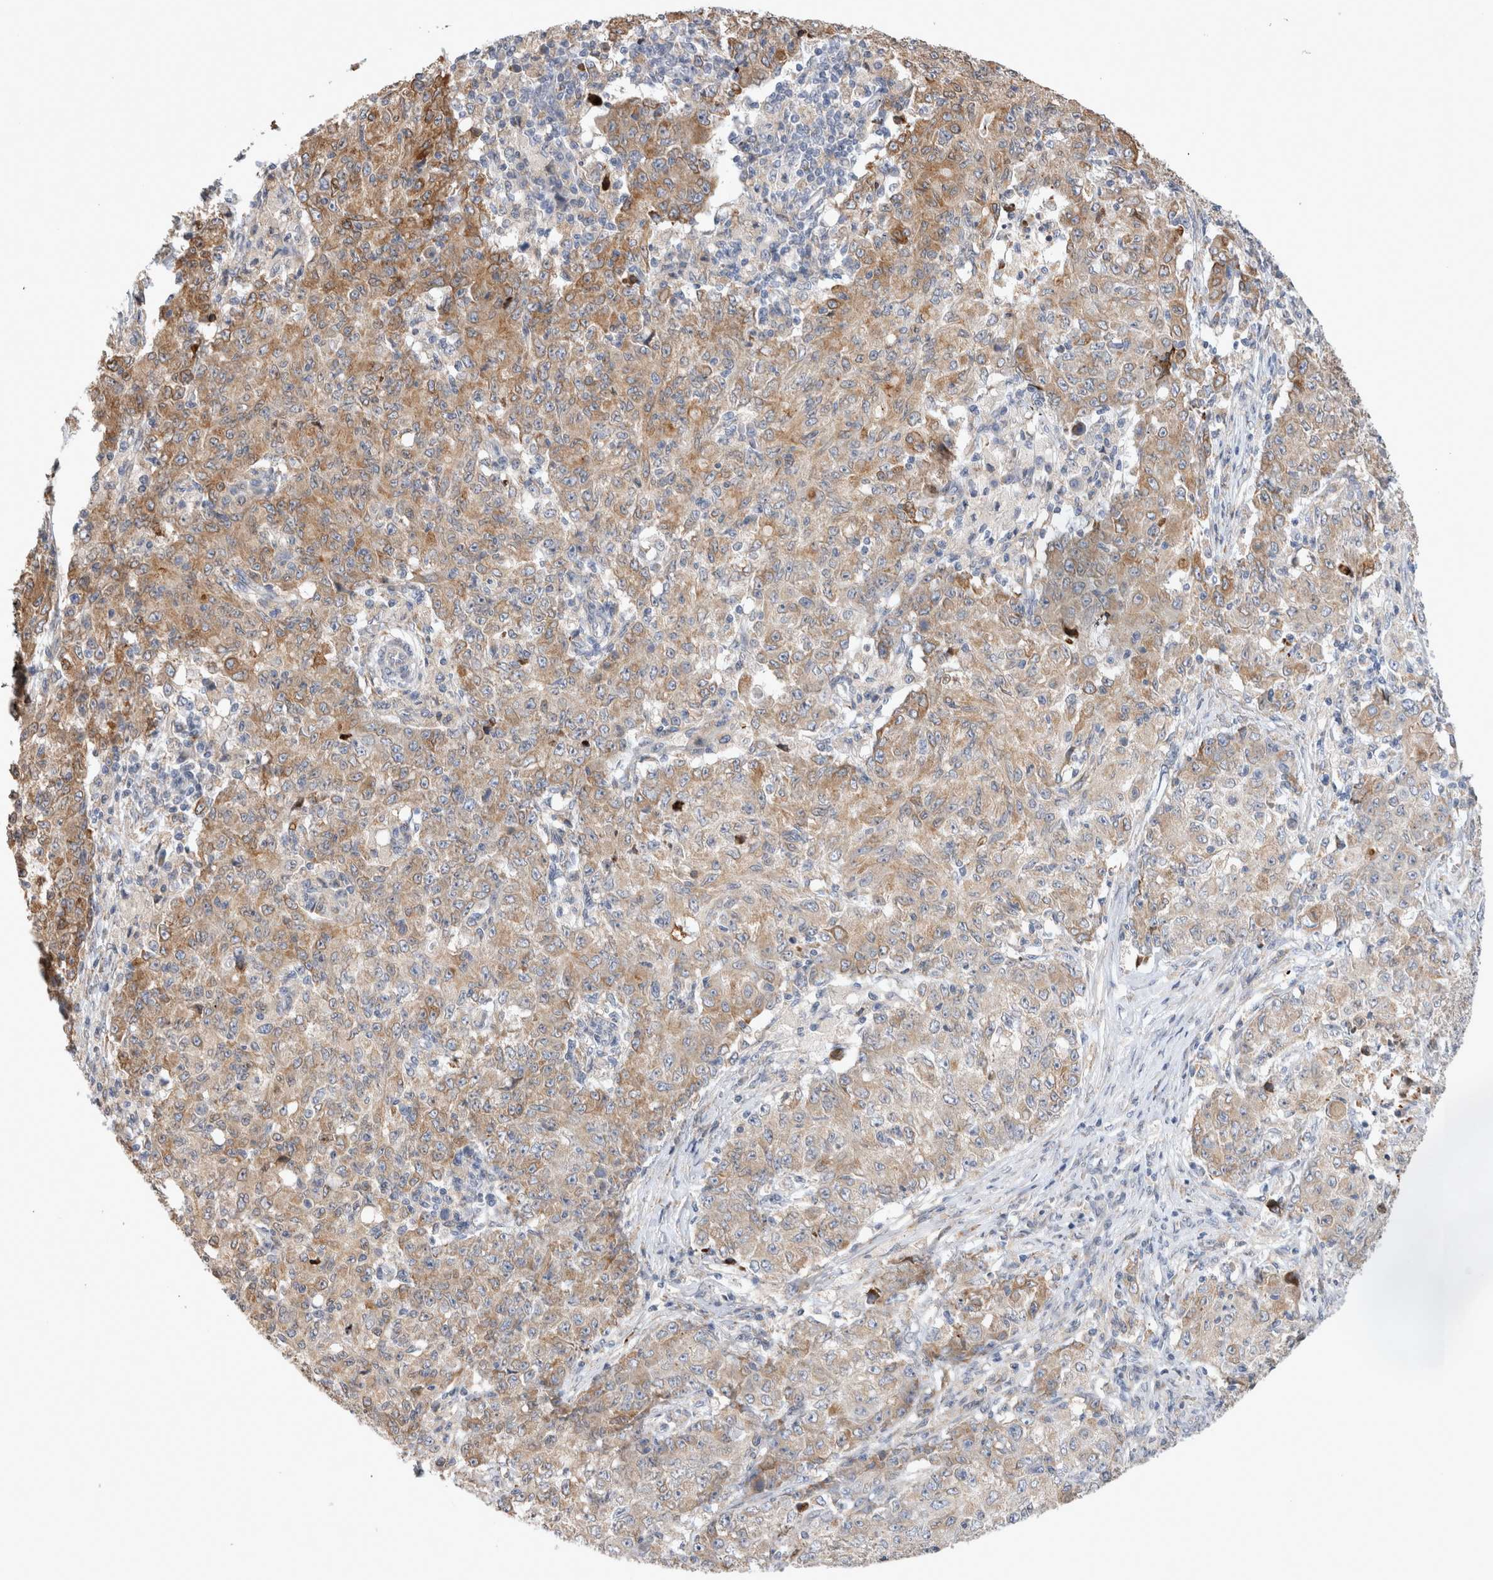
{"staining": {"intensity": "weak", "quantity": ">75%", "location": "cytoplasmic/membranous"}, "tissue": "ovarian cancer", "cell_type": "Tumor cells", "image_type": "cancer", "snomed": [{"axis": "morphology", "description": "Carcinoma, endometroid"}, {"axis": "topography", "description": "Ovary"}], "caption": "Tumor cells demonstrate weak cytoplasmic/membranous expression in about >75% of cells in ovarian endometroid carcinoma. The protein is shown in brown color, while the nuclei are stained blue.", "gene": "TRMT9B", "patient": {"sex": "female", "age": 42}}